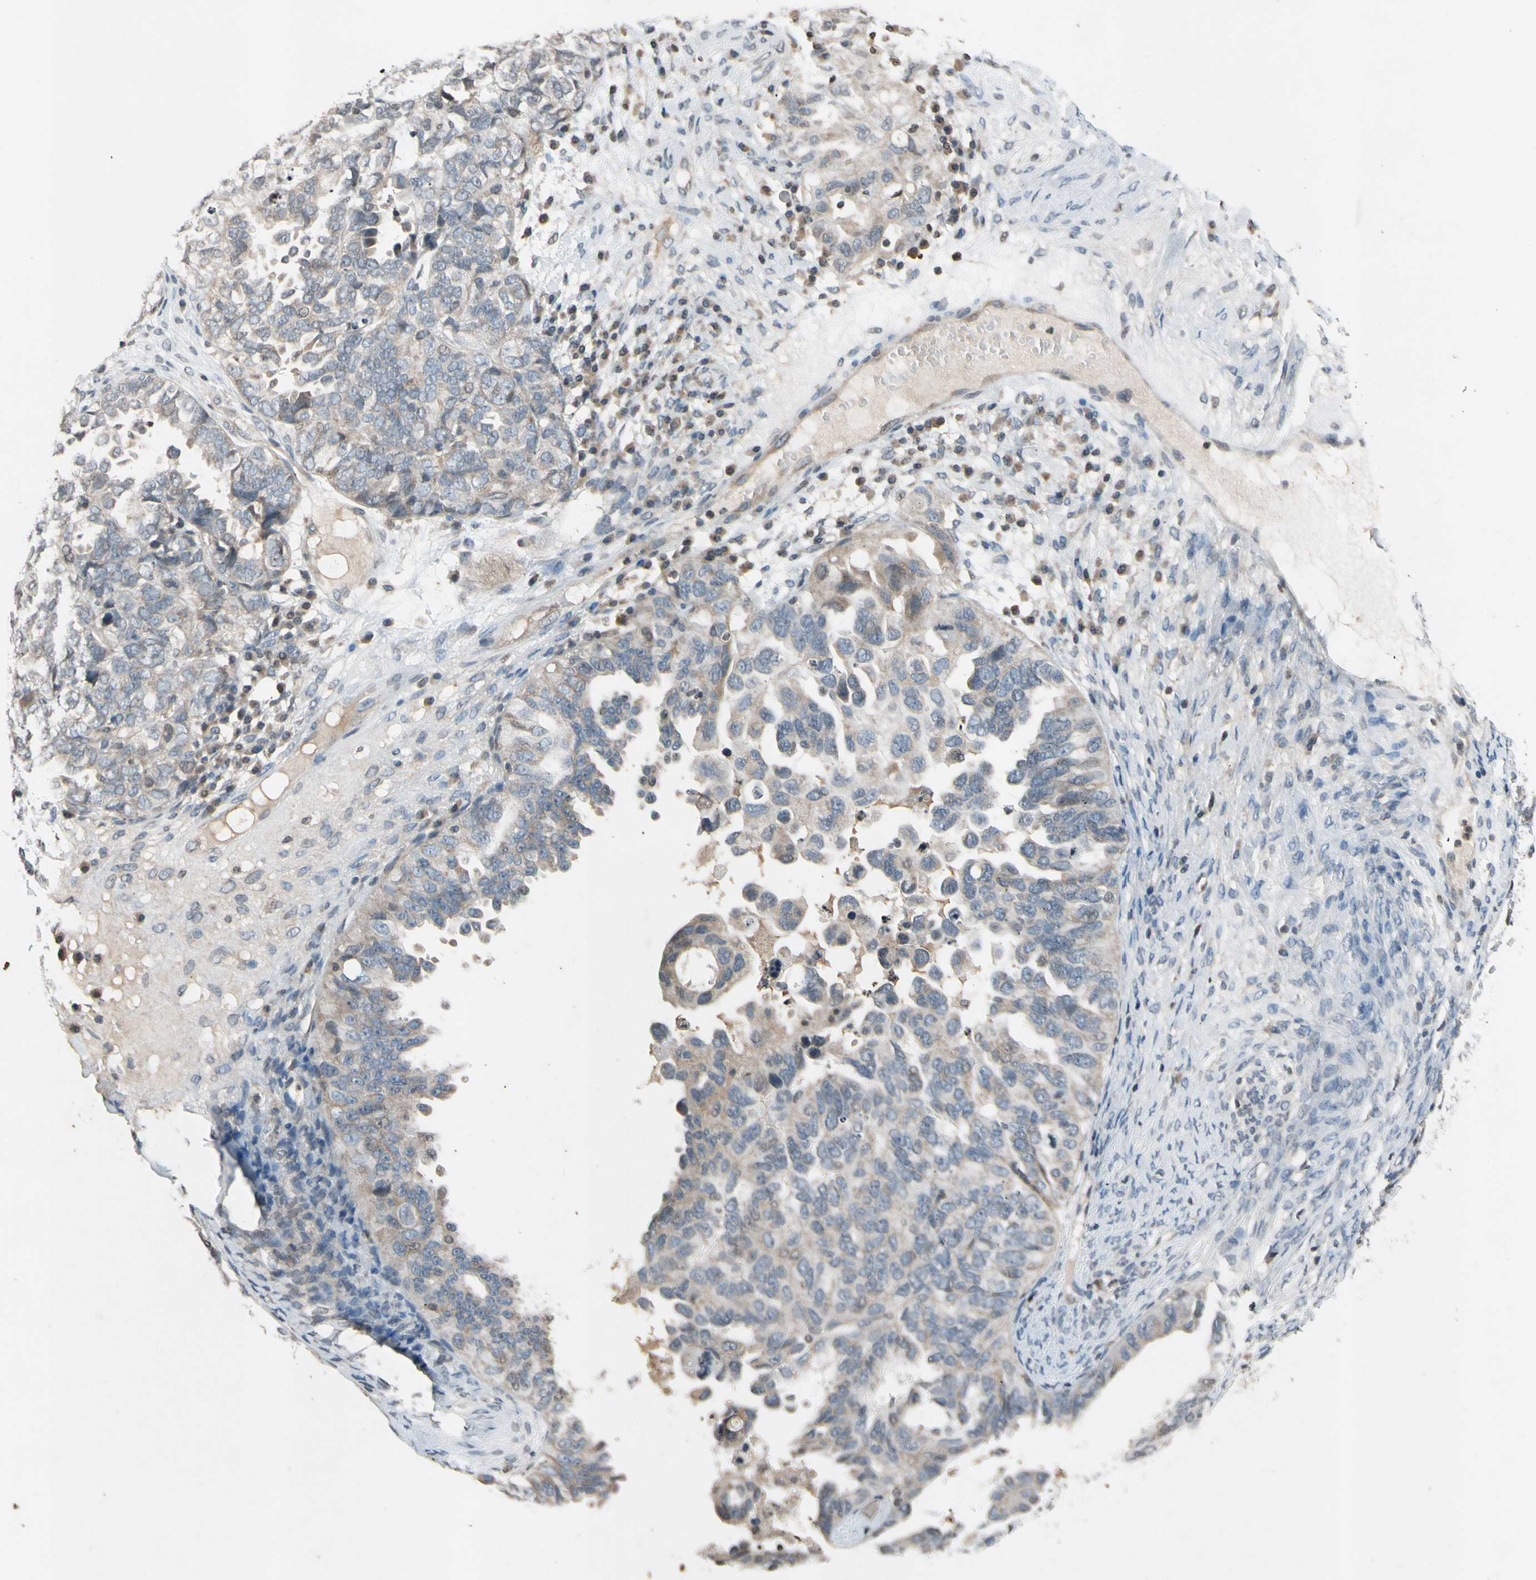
{"staining": {"intensity": "weak", "quantity": ">75%", "location": "cytoplasmic/membranous"}, "tissue": "ovarian cancer", "cell_type": "Tumor cells", "image_type": "cancer", "snomed": [{"axis": "morphology", "description": "Cystadenocarcinoma, serous, NOS"}, {"axis": "topography", "description": "Ovary"}], "caption": "Immunohistochemistry (IHC) image of neoplastic tissue: human ovarian cancer stained using IHC shows low levels of weak protein expression localized specifically in the cytoplasmic/membranous of tumor cells, appearing as a cytoplasmic/membranous brown color.", "gene": "CLDN11", "patient": {"sex": "female", "age": 82}}